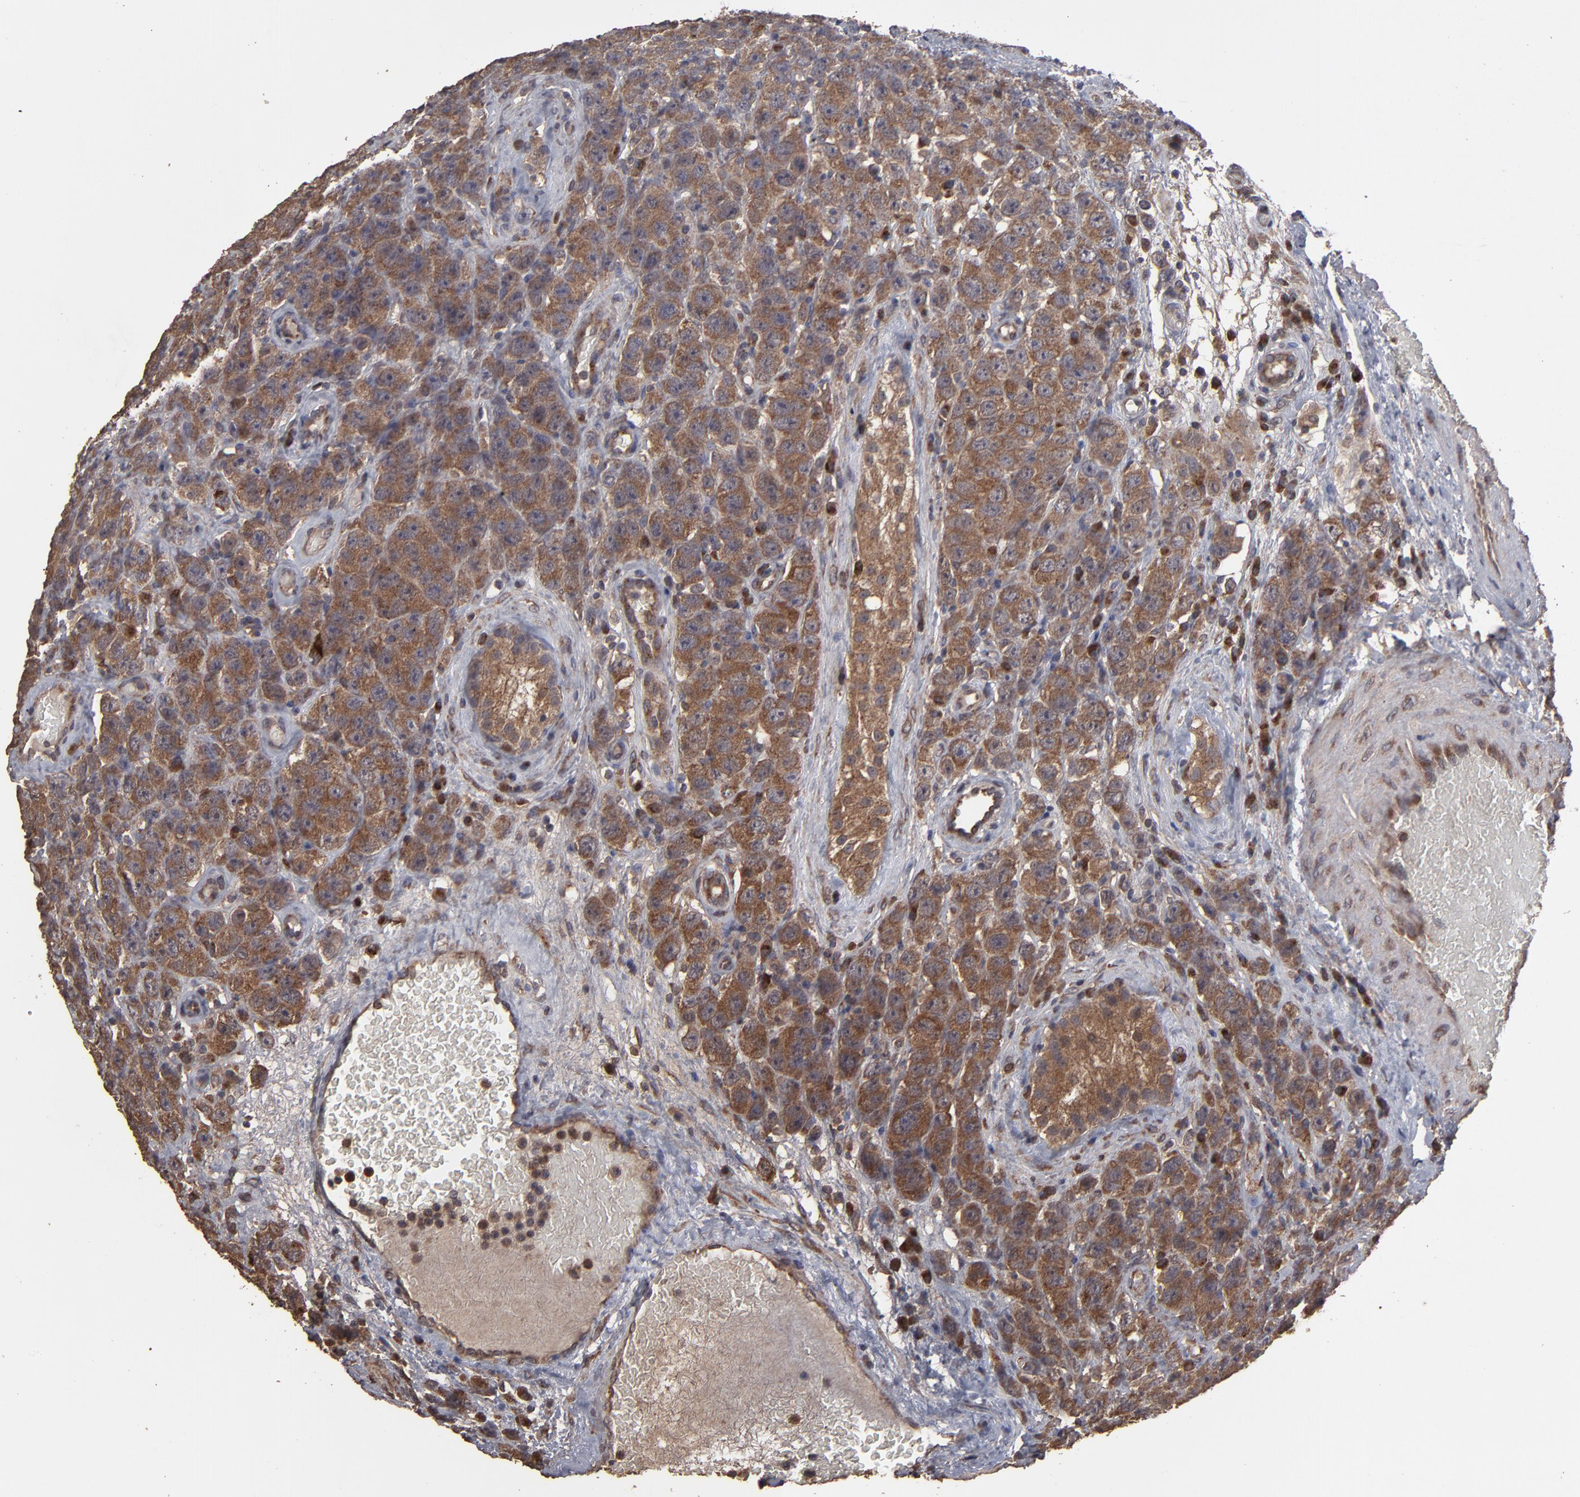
{"staining": {"intensity": "moderate", "quantity": ">75%", "location": "cytoplasmic/membranous"}, "tissue": "testis cancer", "cell_type": "Tumor cells", "image_type": "cancer", "snomed": [{"axis": "morphology", "description": "Seminoma, NOS"}, {"axis": "topography", "description": "Testis"}], "caption": "Brown immunohistochemical staining in testis seminoma shows moderate cytoplasmic/membranous staining in approximately >75% of tumor cells. Ihc stains the protein of interest in brown and the nuclei are stained blue.", "gene": "MMP2", "patient": {"sex": "male", "age": 52}}